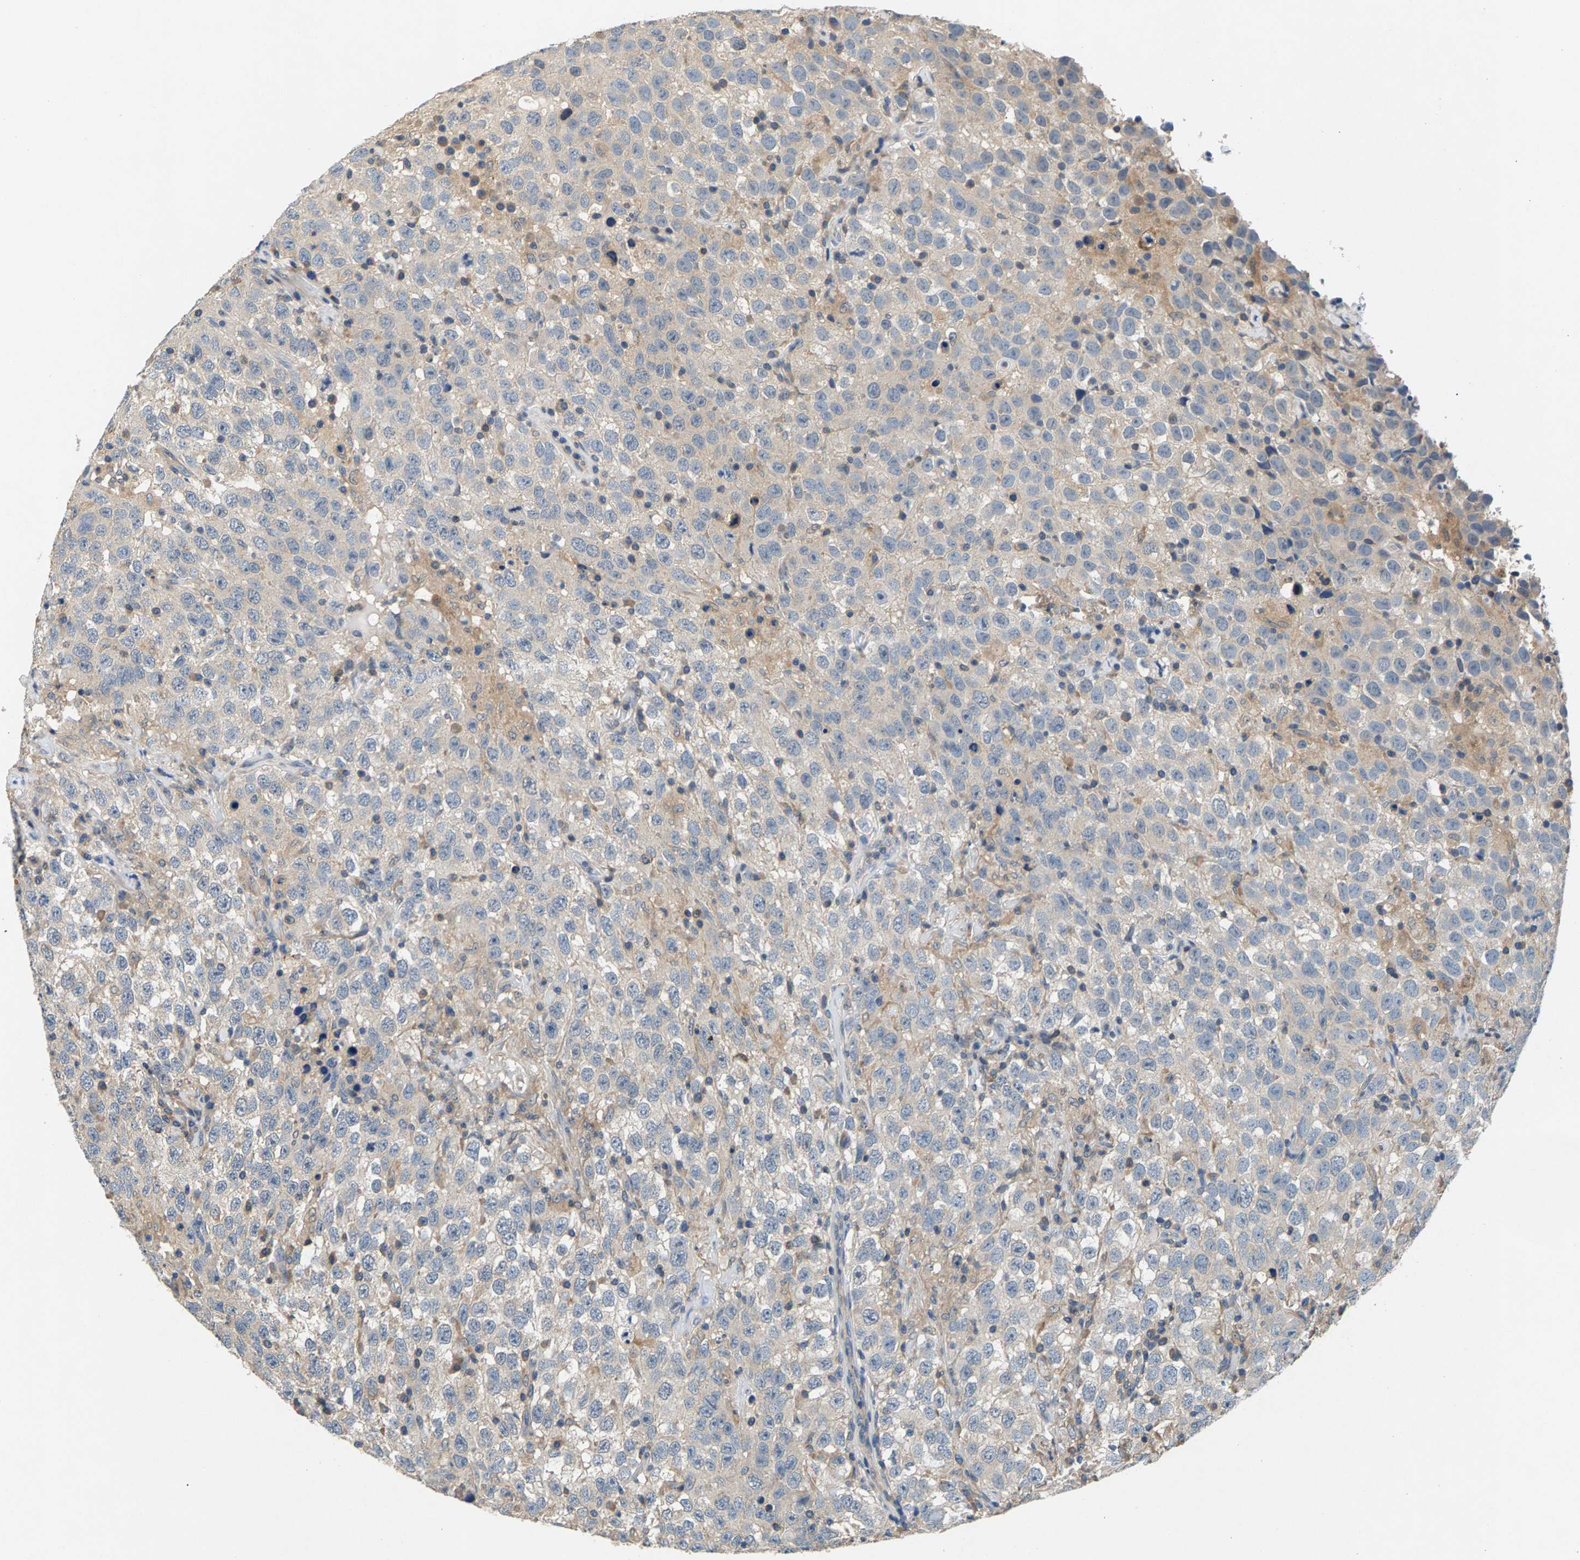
{"staining": {"intensity": "weak", "quantity": "25%-75%", "location": "cytoplasmic/membranous"}, "tissue": "testis cancer", "cell_type": "Tumor cells", "image_type": "cancer", "snomed": [{"axis": "morphology", "description": "Seminoma, NOS"}, {"axis": "topography", "description": "Testis"}], "caption": "Brown immunohistochemical staining in testis seminoma reveals weak cytoplasmic/membranous expression in about 25%-75% of tumor cells.", "gene": "NT5C", "patient": {"sex": "male", "age": 41}}